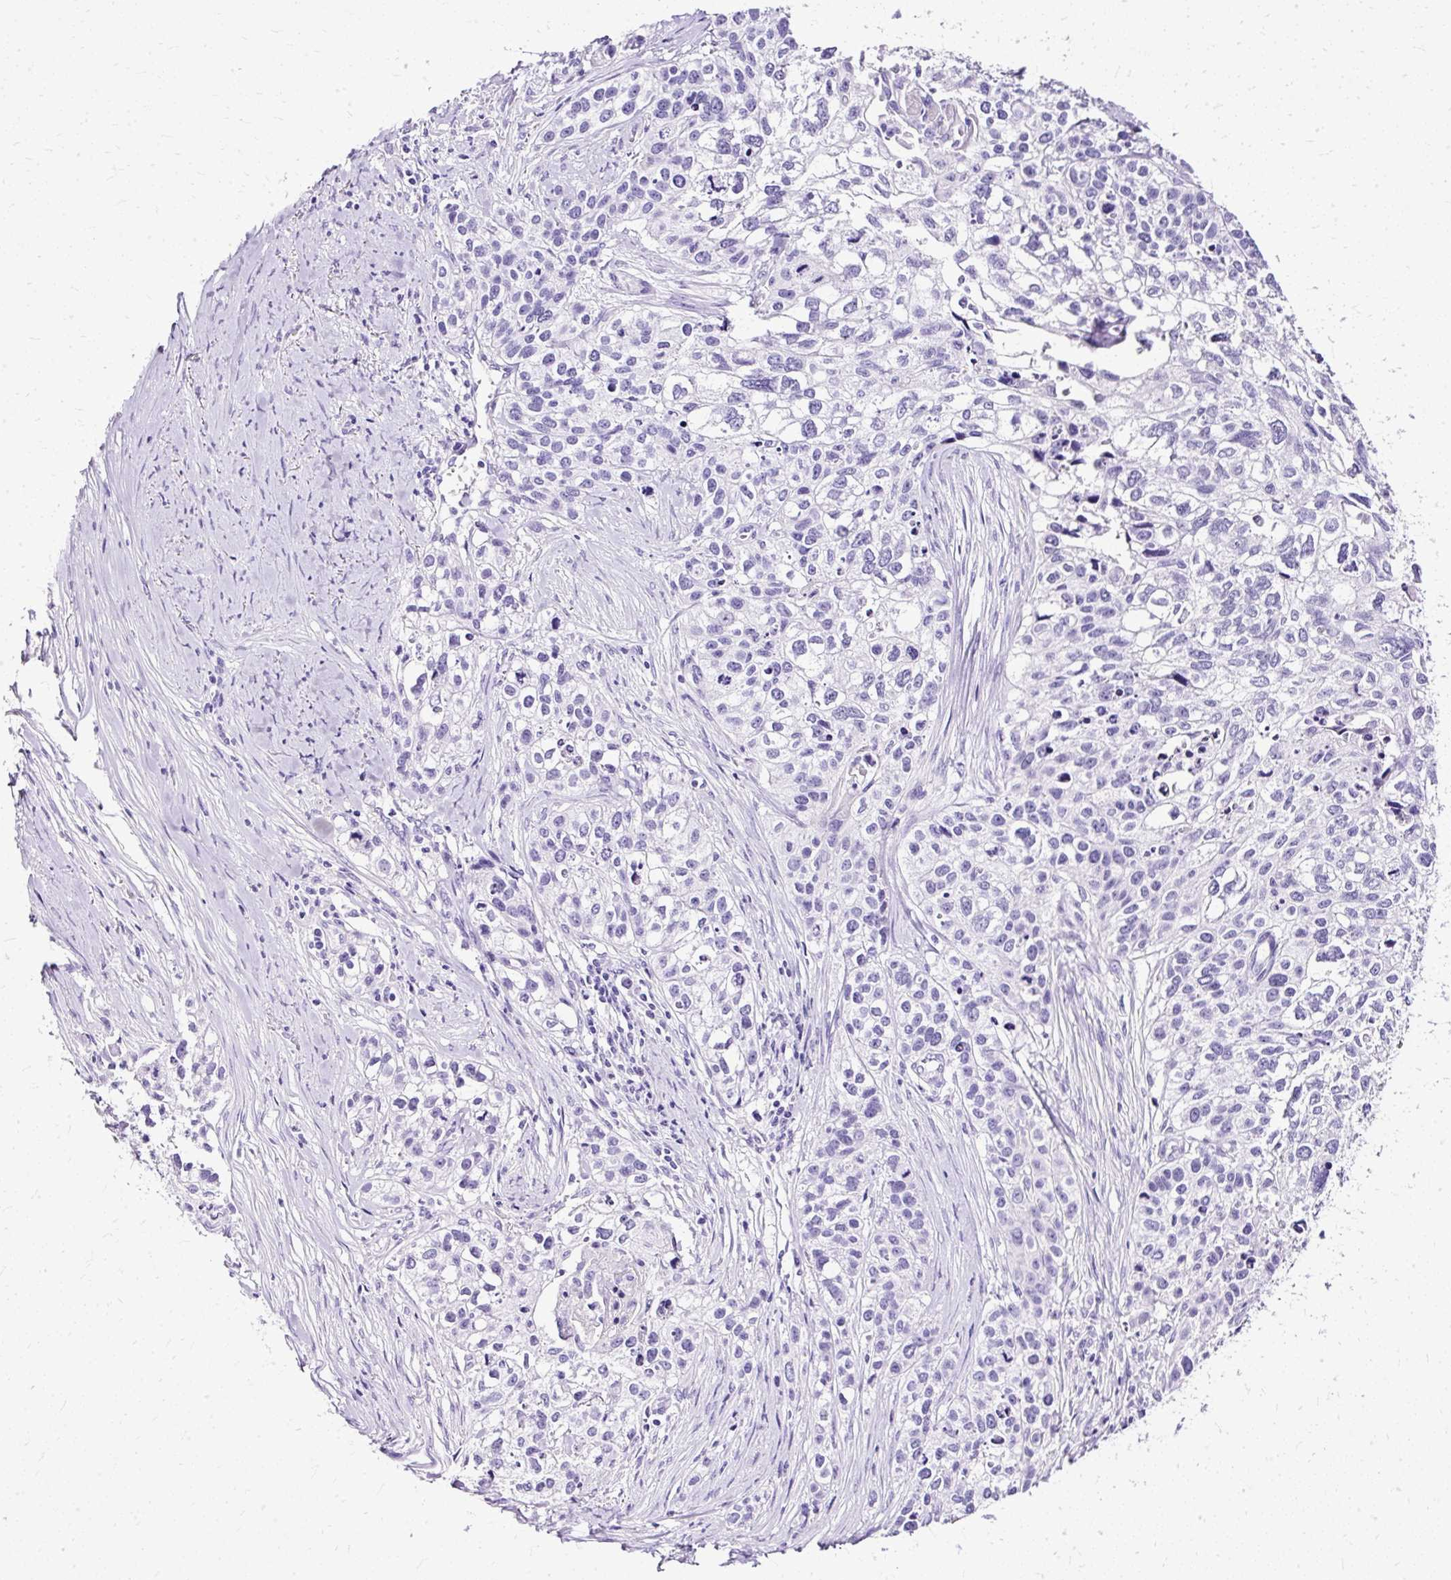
{"staining": {"intensity": "negative", "quantity": "none", "location": "none"}, "tissue": "lung cancer", "cell_type": "Tumor cells", "image_type": "cancer", "snomed": [{"axis": "morphology", "description": "Squamous cell carcinoma, NOS"}, {"axis": "topography", "description": "Lung"}], "caption": "The immunohistochemistry photomicrograph has no significant staining in tumor cells of lung cancer (squamous cell carcinoma) tissue.", "gene": "SLC8A2", "patient": {"sex": "male", "age": 74}}